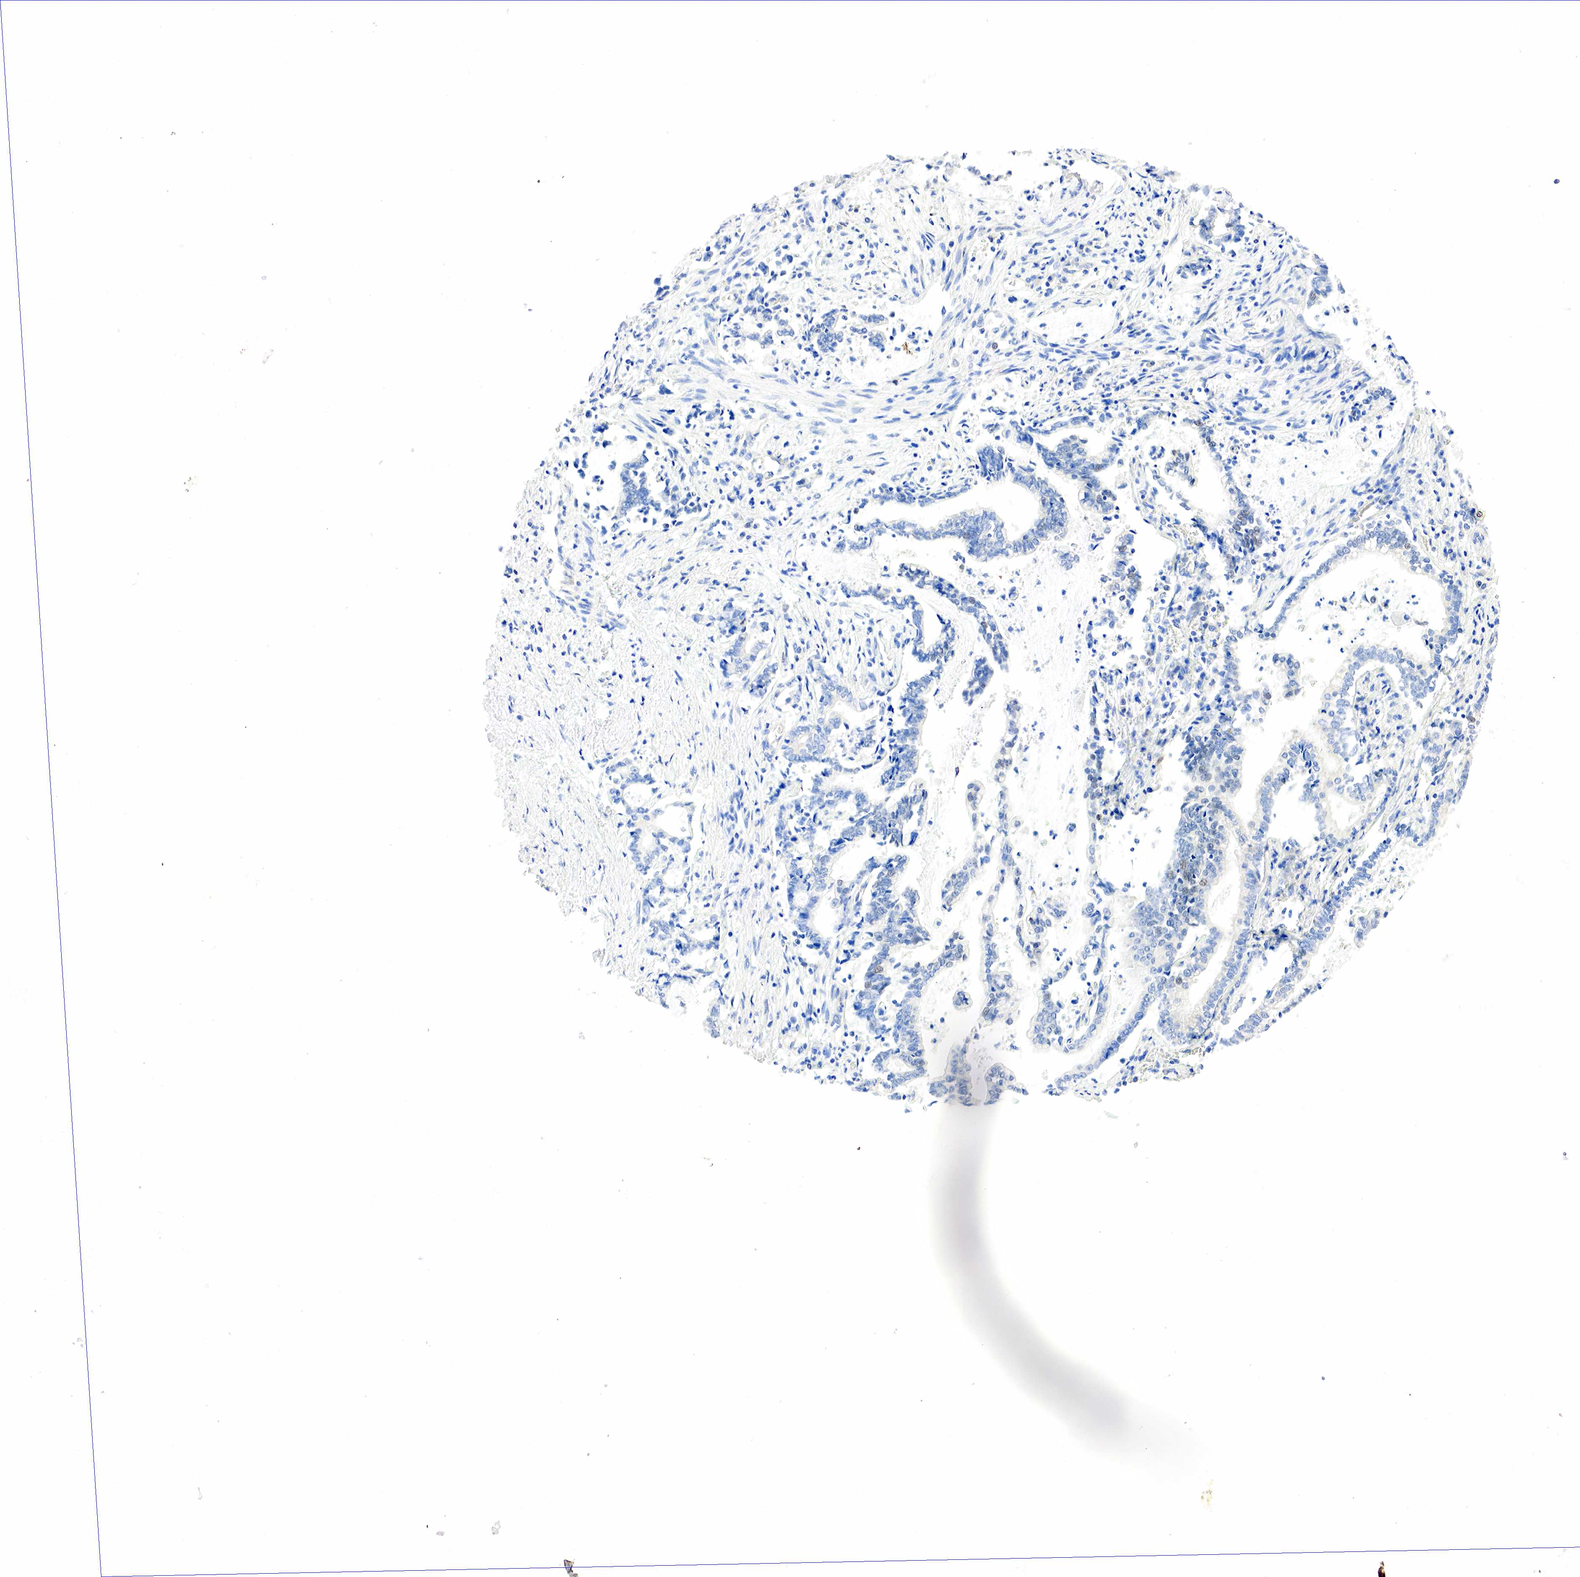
{"staining": {"intensity": "negative", "quantity": "none", "location": "none"}, "tissue": "liver cancer", "cell_type": "Tumor cells", "image_type": "cancer", "snomed": [{"axis": "morphology", "description": "Cholangiocarcinoma"}, {"axis": "topography", "description": "Liver"}], "caption": "An immunohistochemistry image of liver cancer is shown. There is no staining in tumor cells of liver cancer.", "gene": "PGR", "patient": {"sex": "male", "age": 57}}